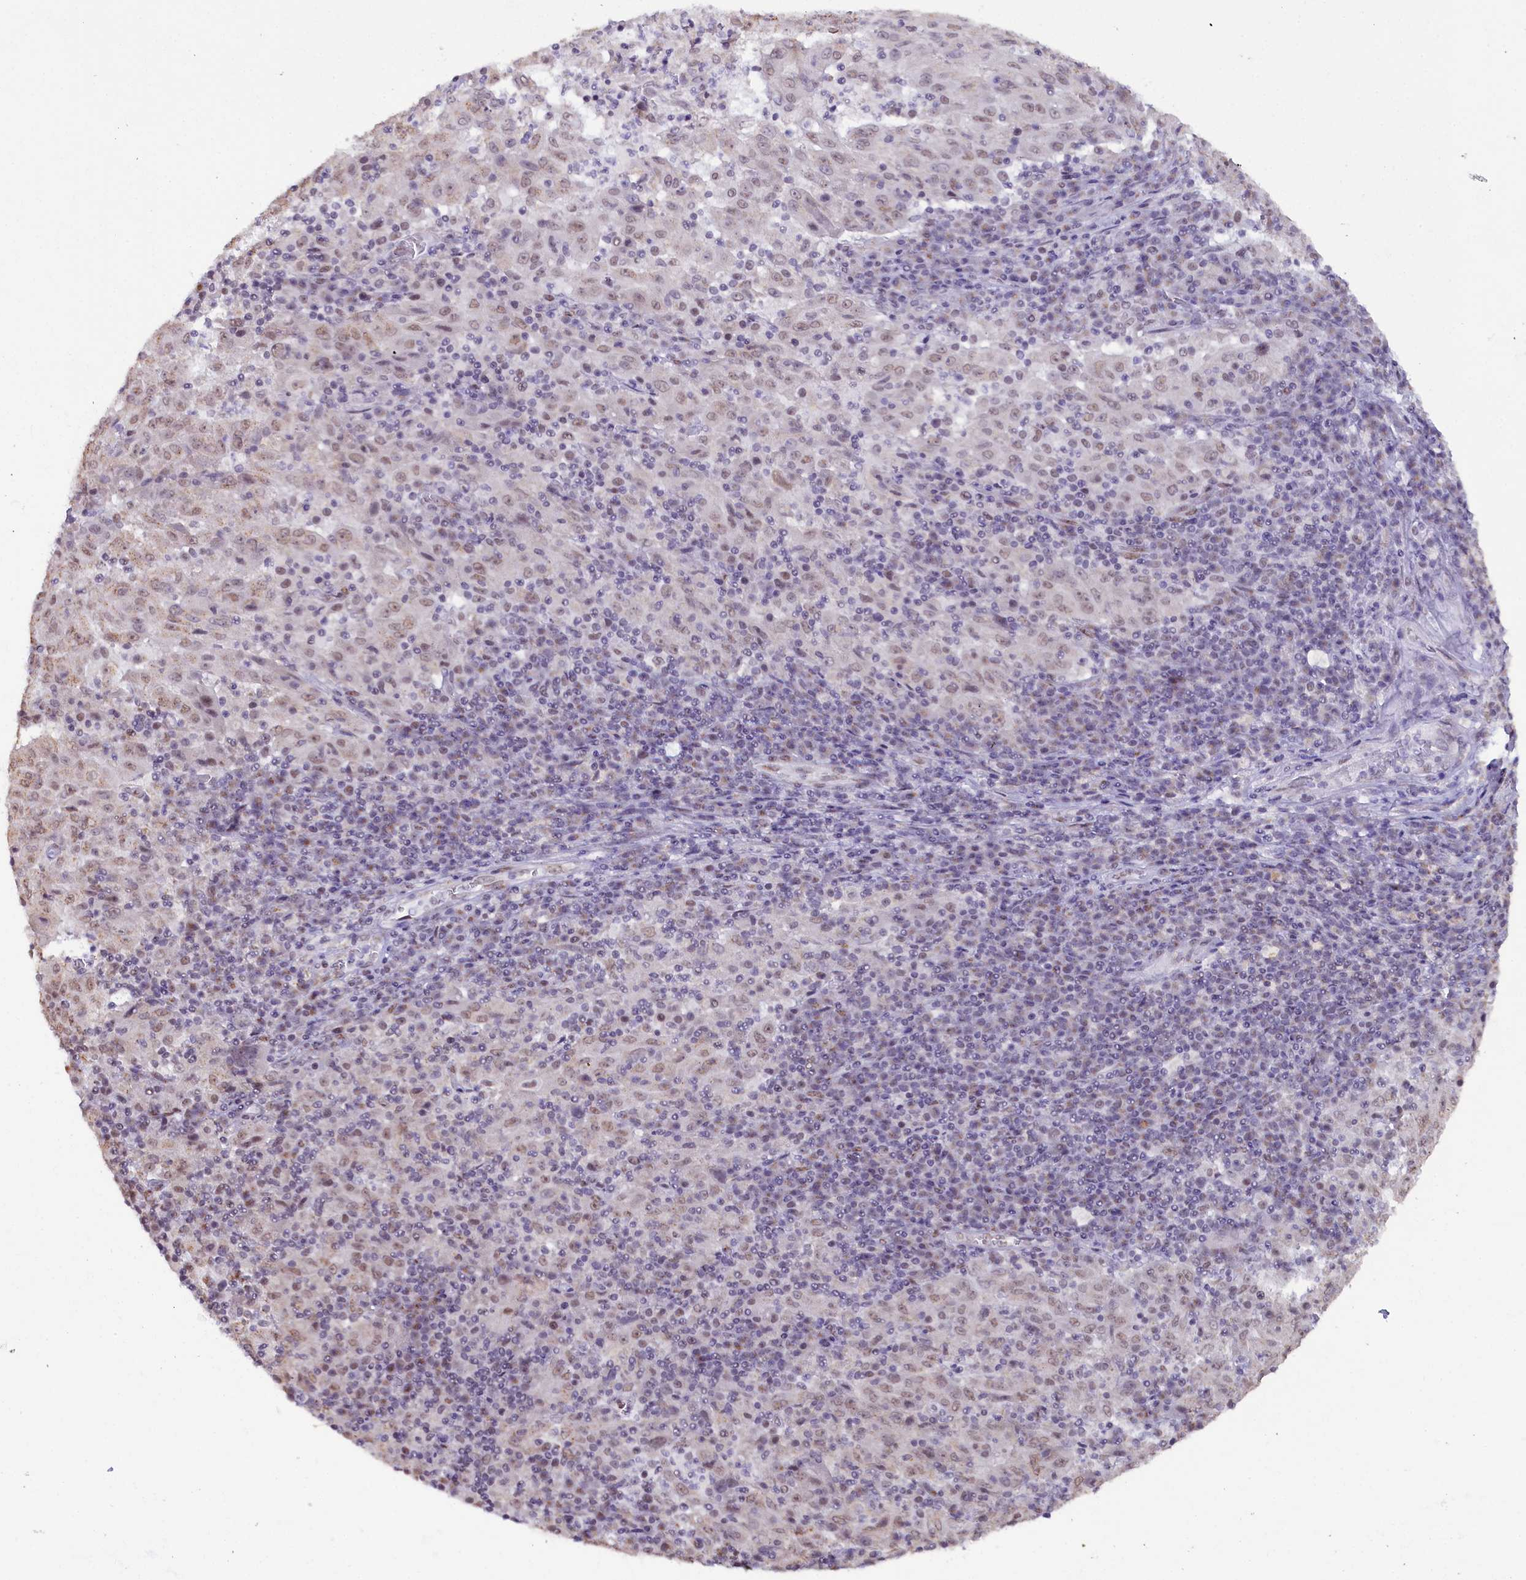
{"staining": {"intensity": "weak", "quantity": ">75%", "location": "nuclear"}, "tissue": "pancreatic cancer", "cell_type": "Tumor cells", "image_type": "cancer", "snomed": [{"axis": "morphology", "description": "Adenocarcinoma, NOS"}, {"axis": "topography", "description": "Pancreas"}], "caption": "Immunohistochemical staining of human pancreatic adenocarcinoma shows weak nuclear protein expression in about >75% of tumor cells.", "gene": "NCBP1", "patient": {"sex": "male", "age": 63}}